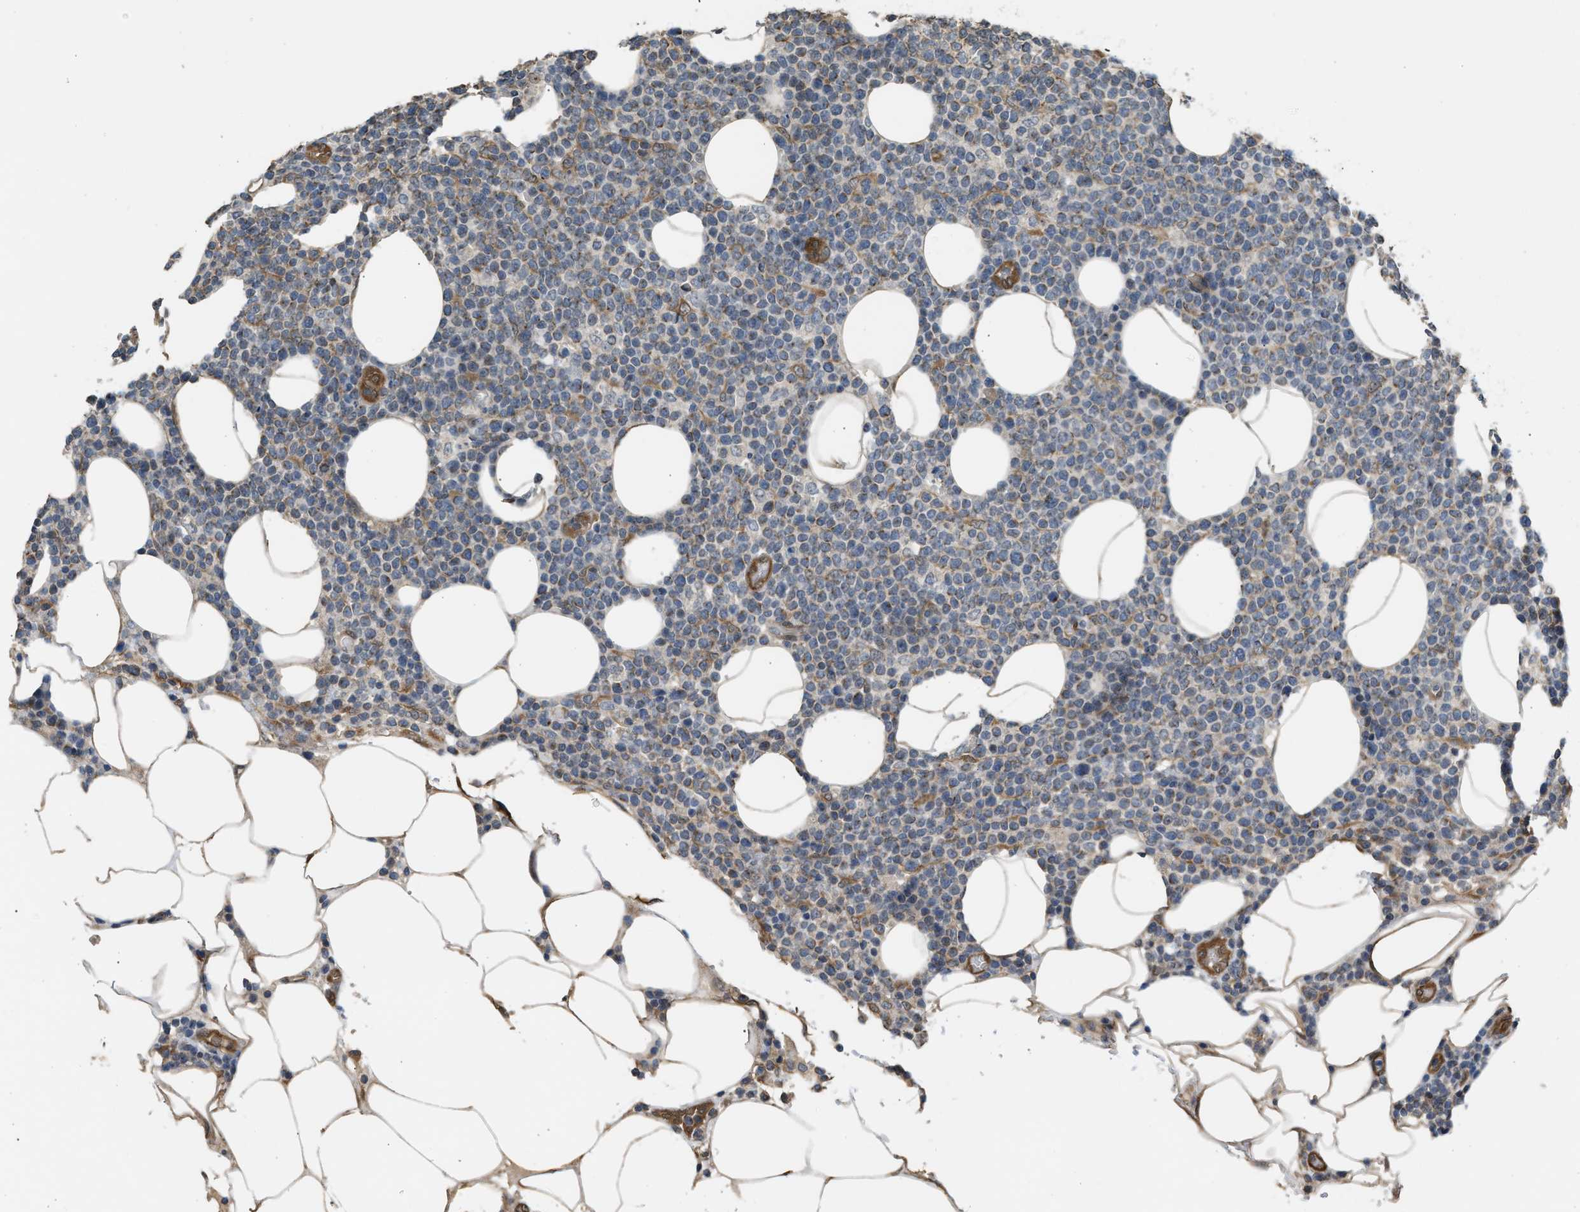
{"staining": {"intensity": "negative", "quantity": "none", "location": "none"}, "tissue": "lymphoma", "cell_type": "Tumor cells", "image_type": "cancer", "snomed": [{"axis": "morphology", "description": "Malignant lymphoma, non-Hodgkin's type, High grade"}, {"axis": "topography", "description": "Lymph node"}], "caption": "Tumor cells are negative for protein expression in human lymphoma.", "gene": "BAG3", "patient": {"sex": "male", "age": 61}}